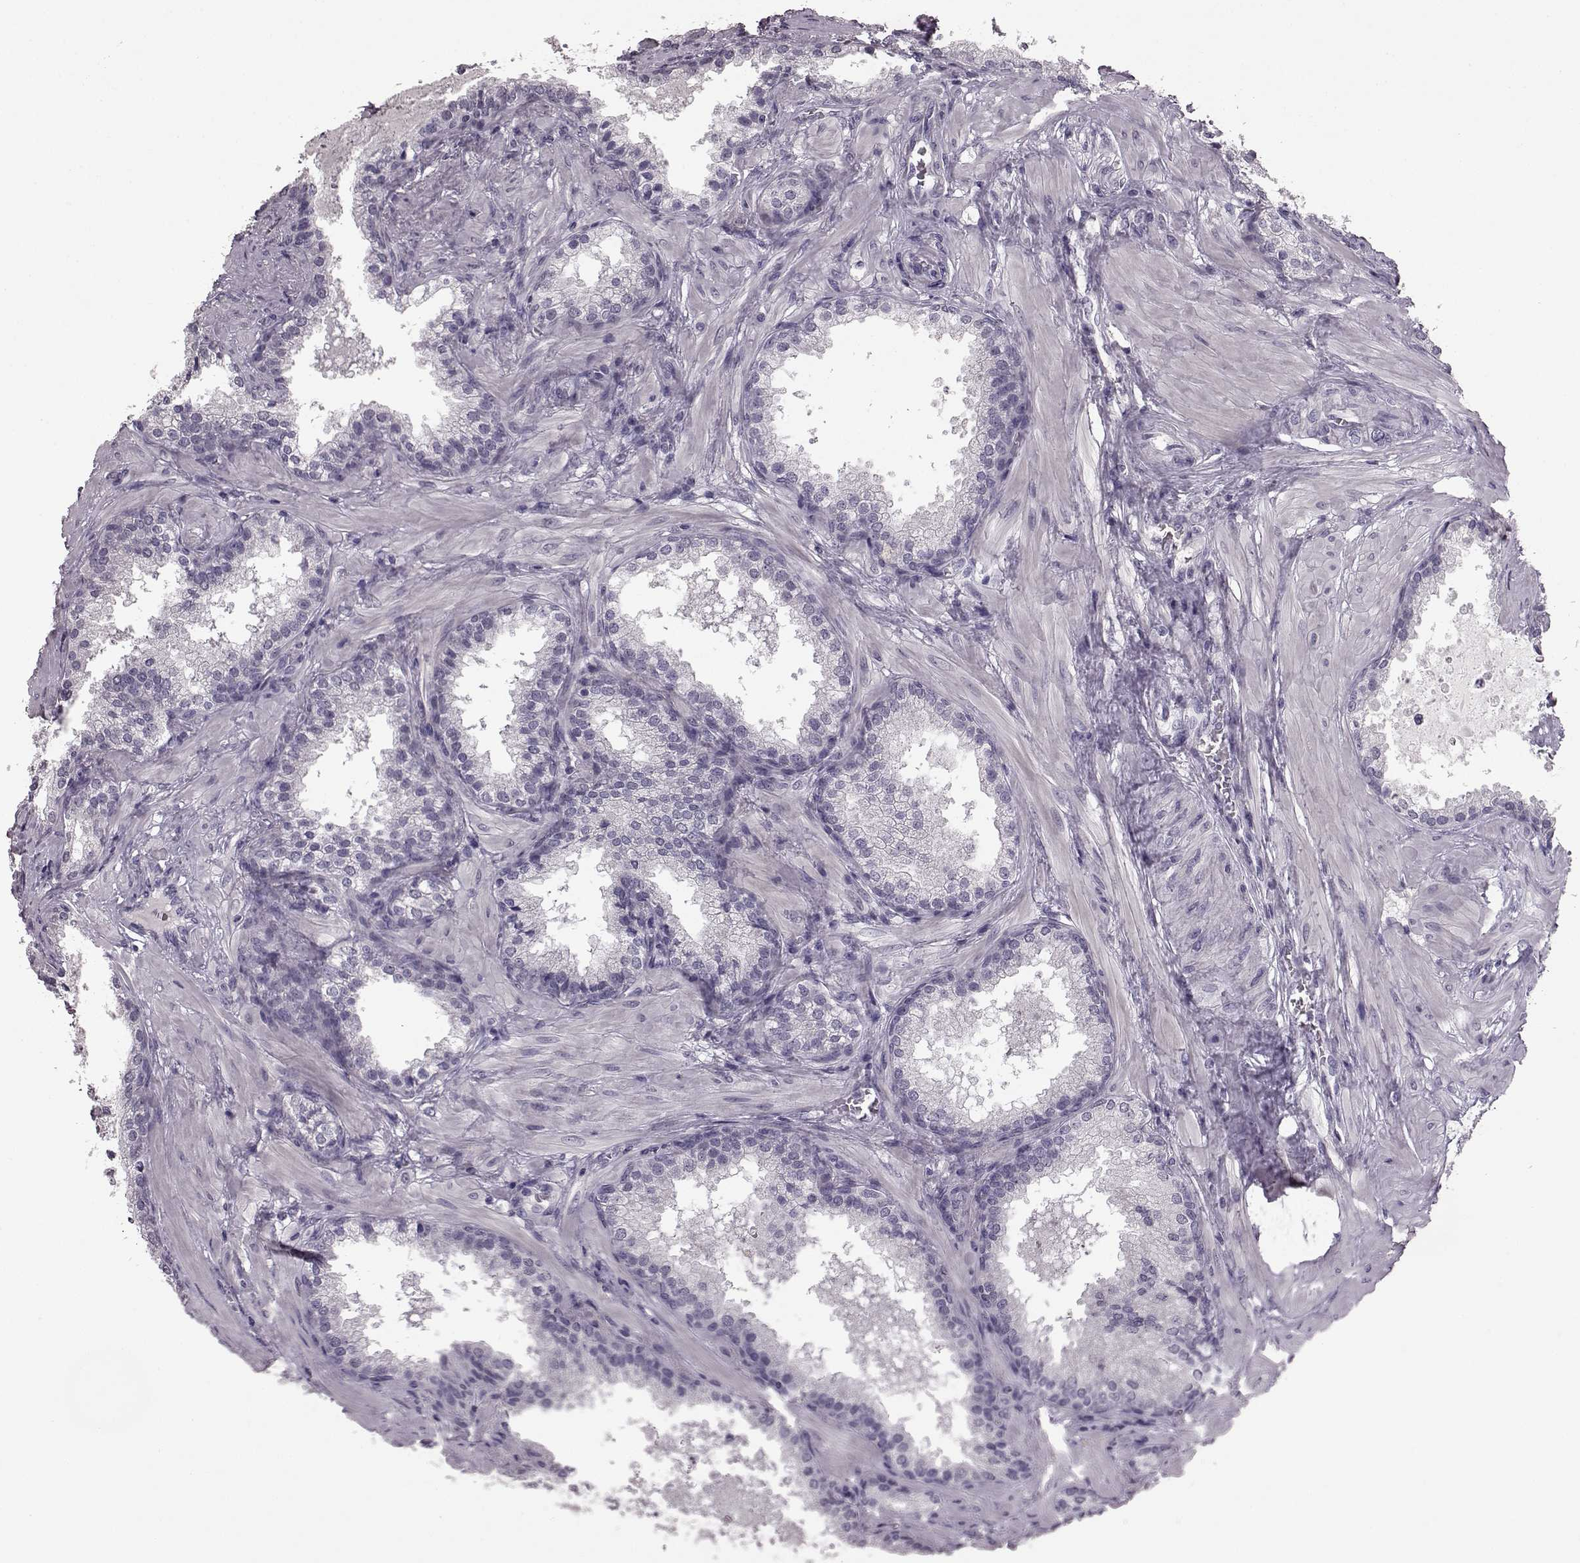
{"staining": {"intensity": "negative", "quantity": "none", "location": "none"}, "tissue": "prostate cancer", "cell_type": "Tumor cells", "image_type": "cancer", "snomed": [{"axis": "morphology", "description": "Adenocarcinoma, Low grade"}, {"axis": "topography", "description": "Prostate"}], "caption": "This photomicrograph is of prostate cancer (low-grade adenocarcinoma) stained with IHC to label a protein in brown with the nuclei are counter-stained blue. There is no staining in tumor cells.", "gene": "LHB", "patient": {"sex": "male", "age": 56}}